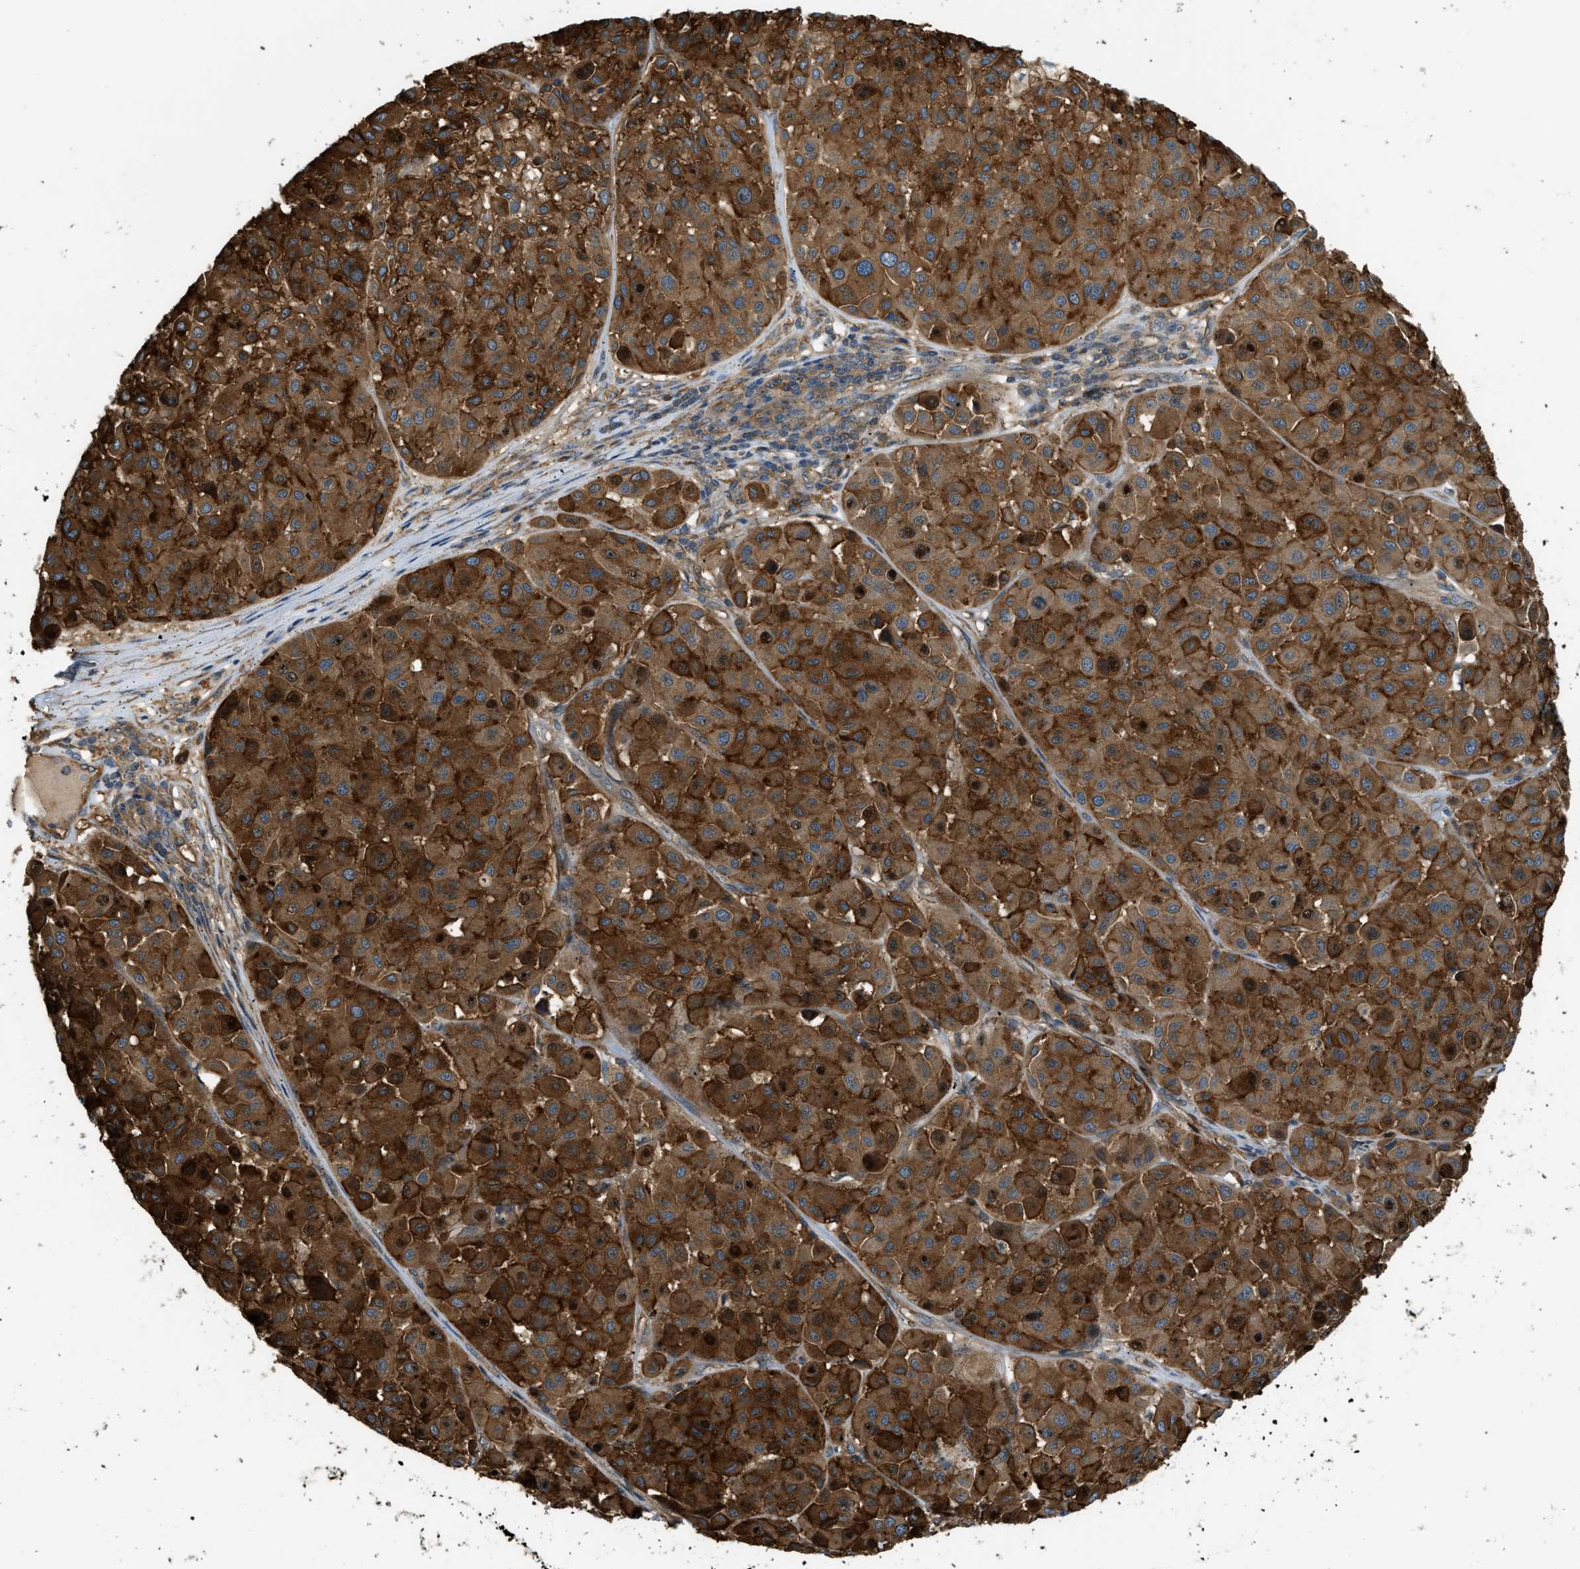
{"staining": {"intensity": "strong", "quantity": ">75%", "location": "cytoplasmic/membranous"}, "tissue": "melanoma", "cell_type": "Tumor cells", "image_type": "cancer", "snomed": [{"axis": "morphology", "description": "Malignant melanoma, Metastatic site"}, {"axis": "topography", "description": "Soft tissue"}], "caption": "Malignant melanoma (metastatic site) stained with a protein marker exhibits strong staining in tumor cells.", "gene": "BAG4", "patient": {"sex": "male", "age": 41}}